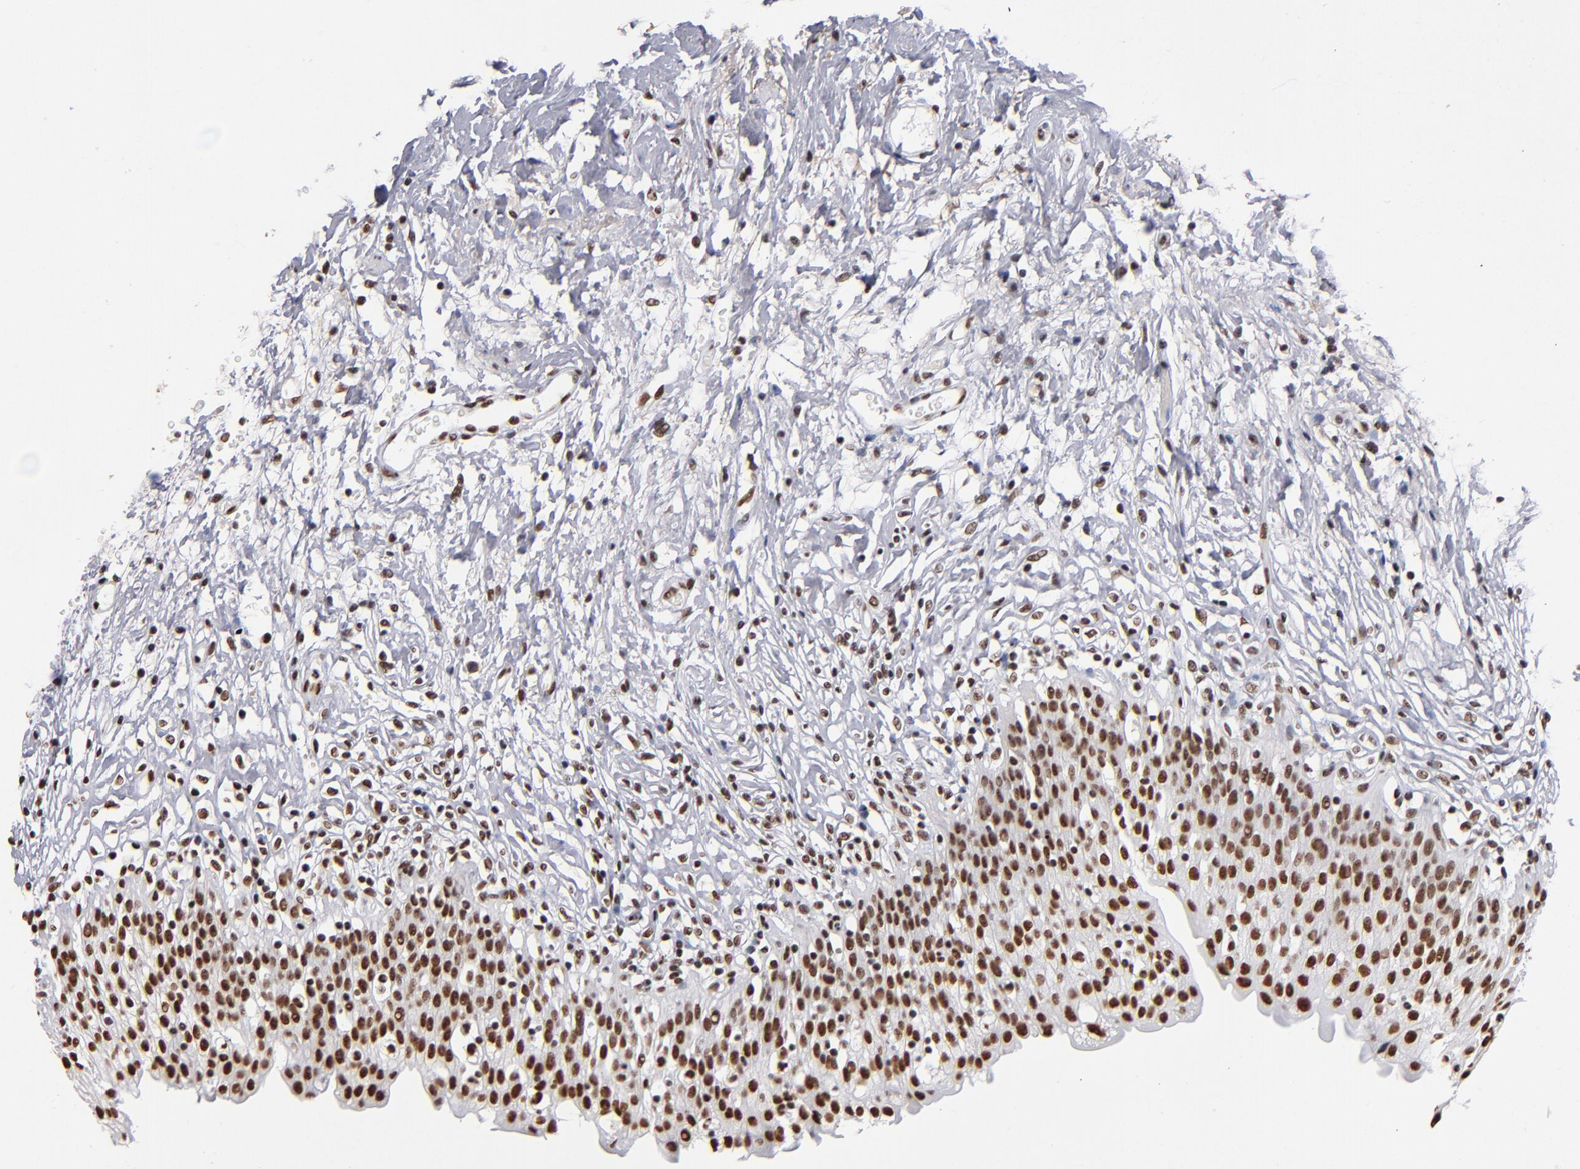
{"staining": {"intensity": "strong", "quantity": ">75%", "location": "nuclear"}, "tissue": "urinary bladder", "cell_type": "Urothelial cells", "image_type": "normal", "snomed": [{"axis": "morphology", "description": "Normal tissue, NOS"}, {"axis": "topography", "description": "Urinary bladder"}], "caption": "Immunohistochemistry of normal human urinary bladder exhibits high levels of strong nuclear expression in approximately >75% of urothelial cells.", "gene": "MN1", "patient": {"sex": "female", "age": 80}}